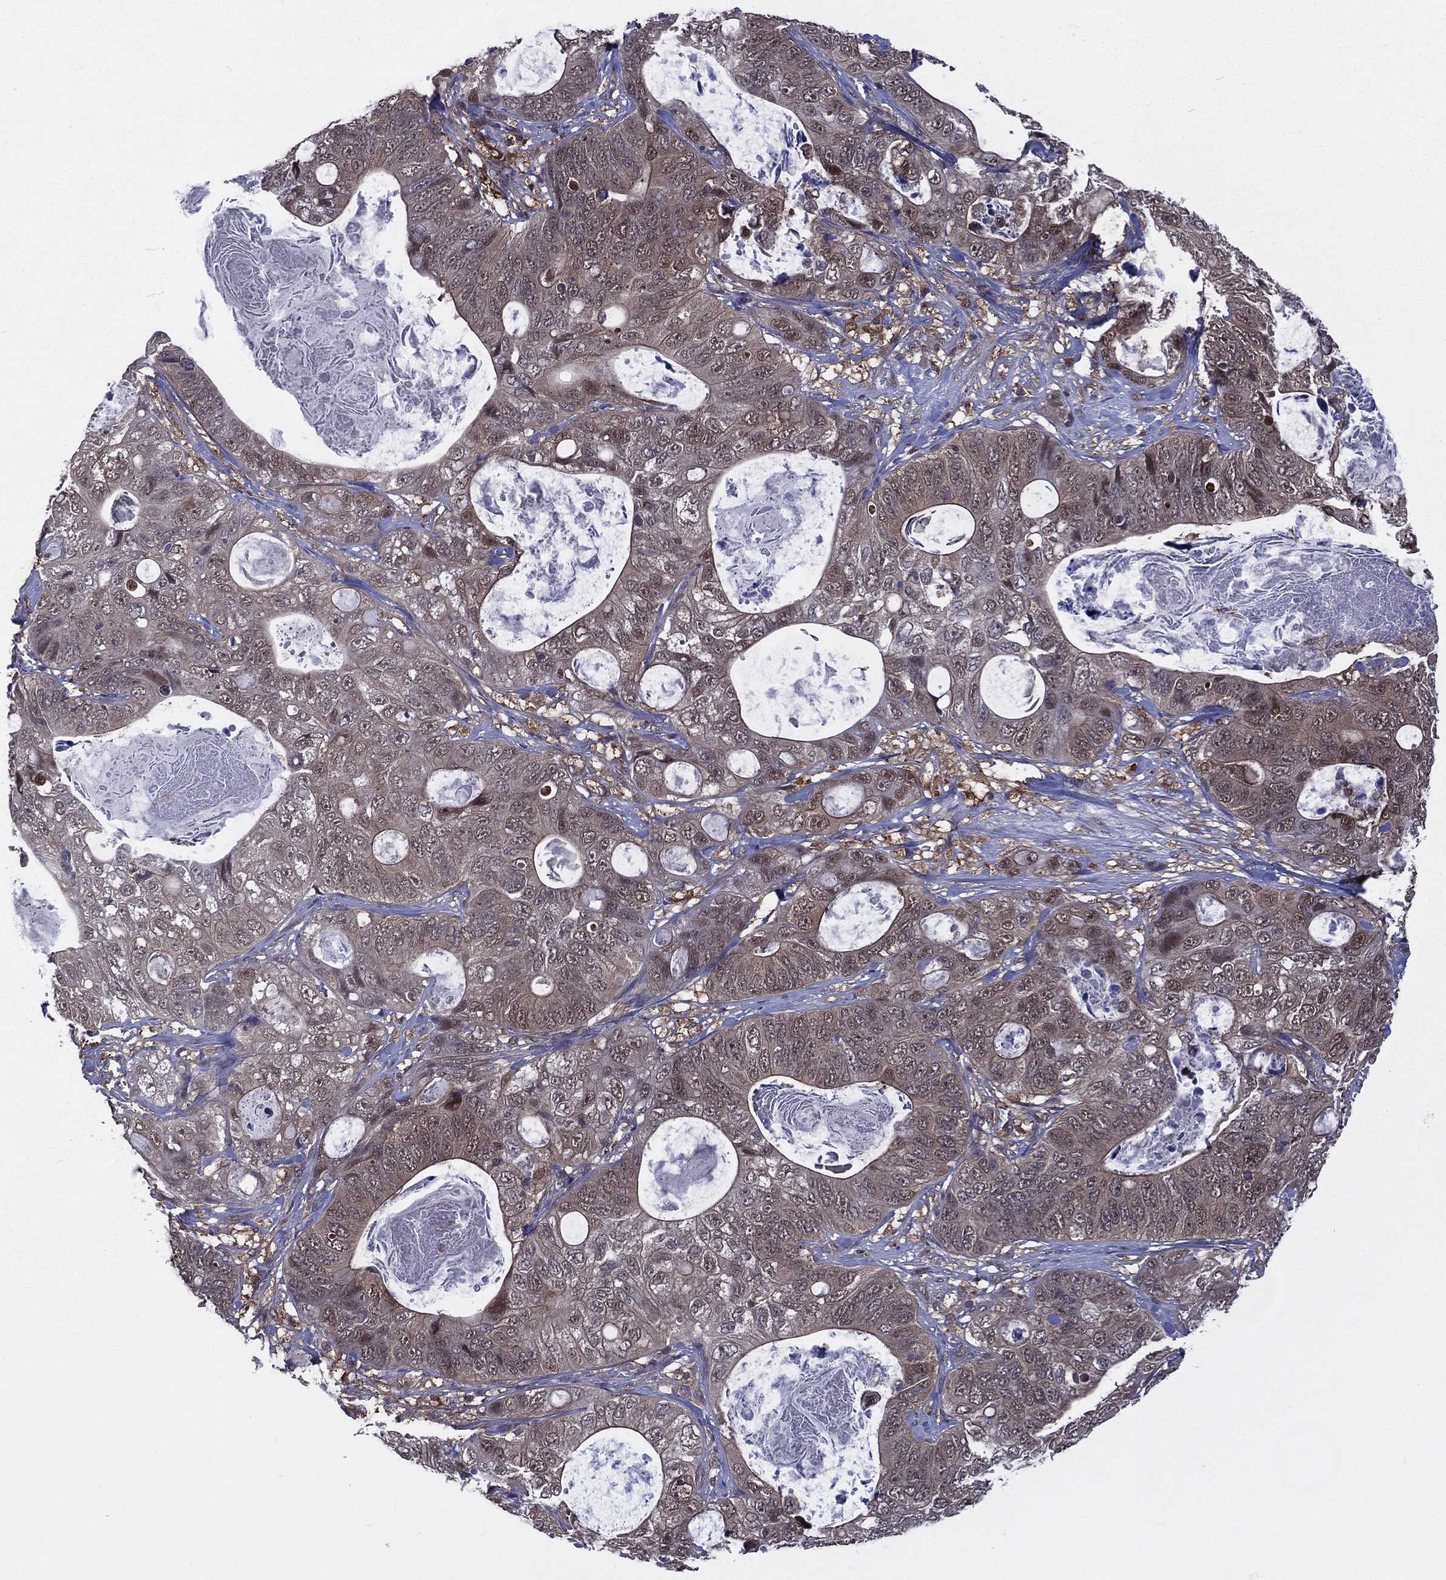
{"staining": {"intensity": "strong", "quantity": "<25%", "location": "cytoplasmic/membranous,nuclear"}, "tissue": "stomach cancer", "cell_type": "Tumor cells", "image_type": "cancer", "snomed": [{"axis": "morphology", "description": "Normal tissue, NOS"}, {"axis": "morphology", "description": "Adenocarcinoma, NOS"}, {"axis": "topography", "description": "Stomach"}], "caption": "Strong cytoplasmic/membranous and nuclear expression for a protein is appreciated in about <25% of tumor cells of stomach adenocarcinoma using immunohistochemistry.", "gene": "MTAP", "patient": {"sex": "female", "age": 89}}